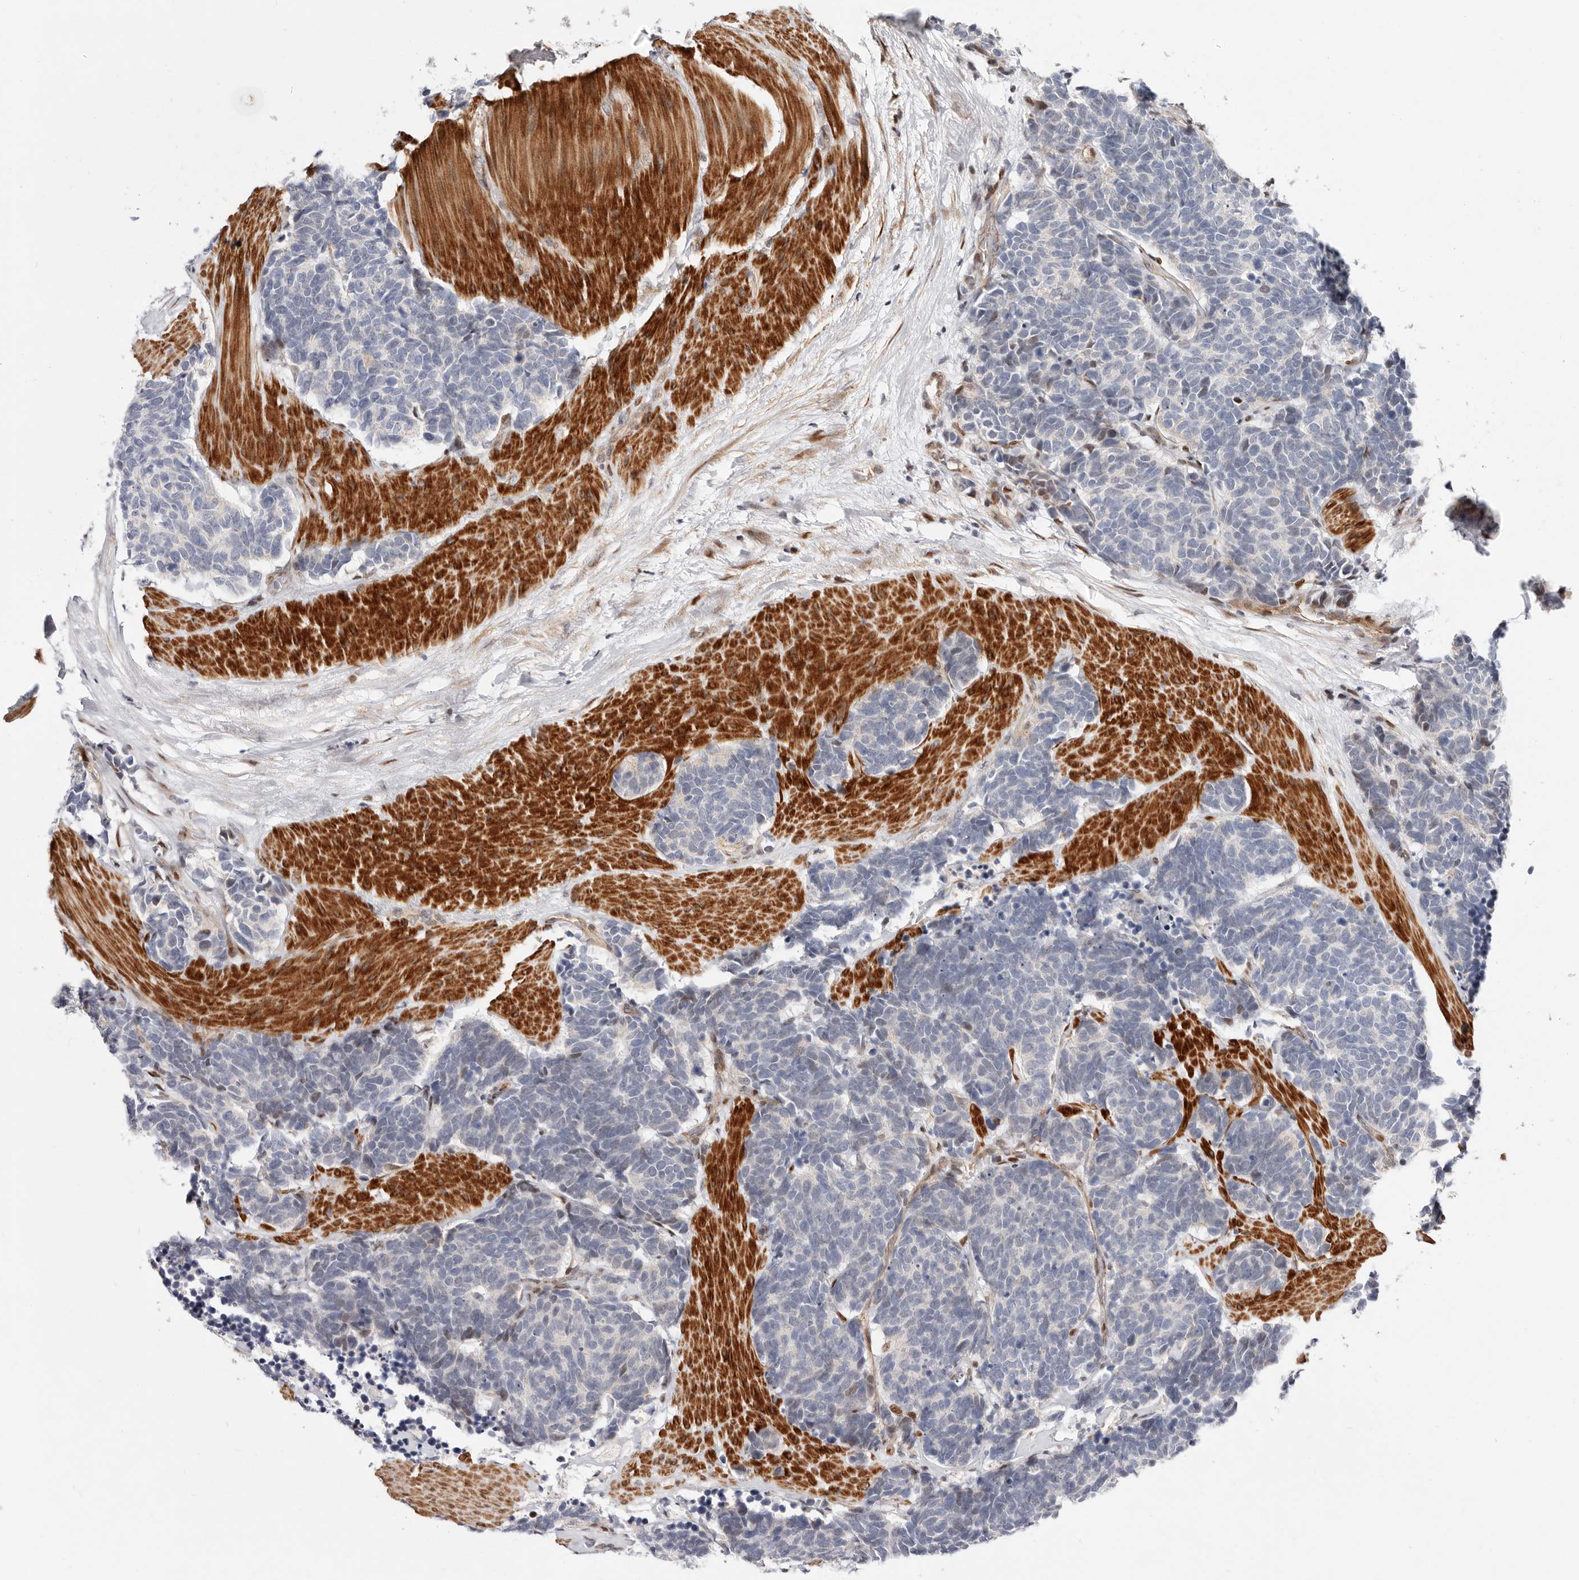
{"staining": {"intensity": "weak", "quantity": "<25%", "location": "nuclear"}, "tissue": "carcinoid", "cell_type": "Tumor cells", "image_type": "cancer", "snomed": [{"axis": "morphology", "description": "Carcinoma, NOS"}, {"axis": "morphology", "description": "Carcinoid, malignant, NOS"}, {"axis": "topography", "description": "Urinary bladder"}], "caption": "A histopathology image of human carcinoma is negative for staining in tumor cells.", "gene": "EPHX3", "patient": {"sex": "male", "age": 57}}